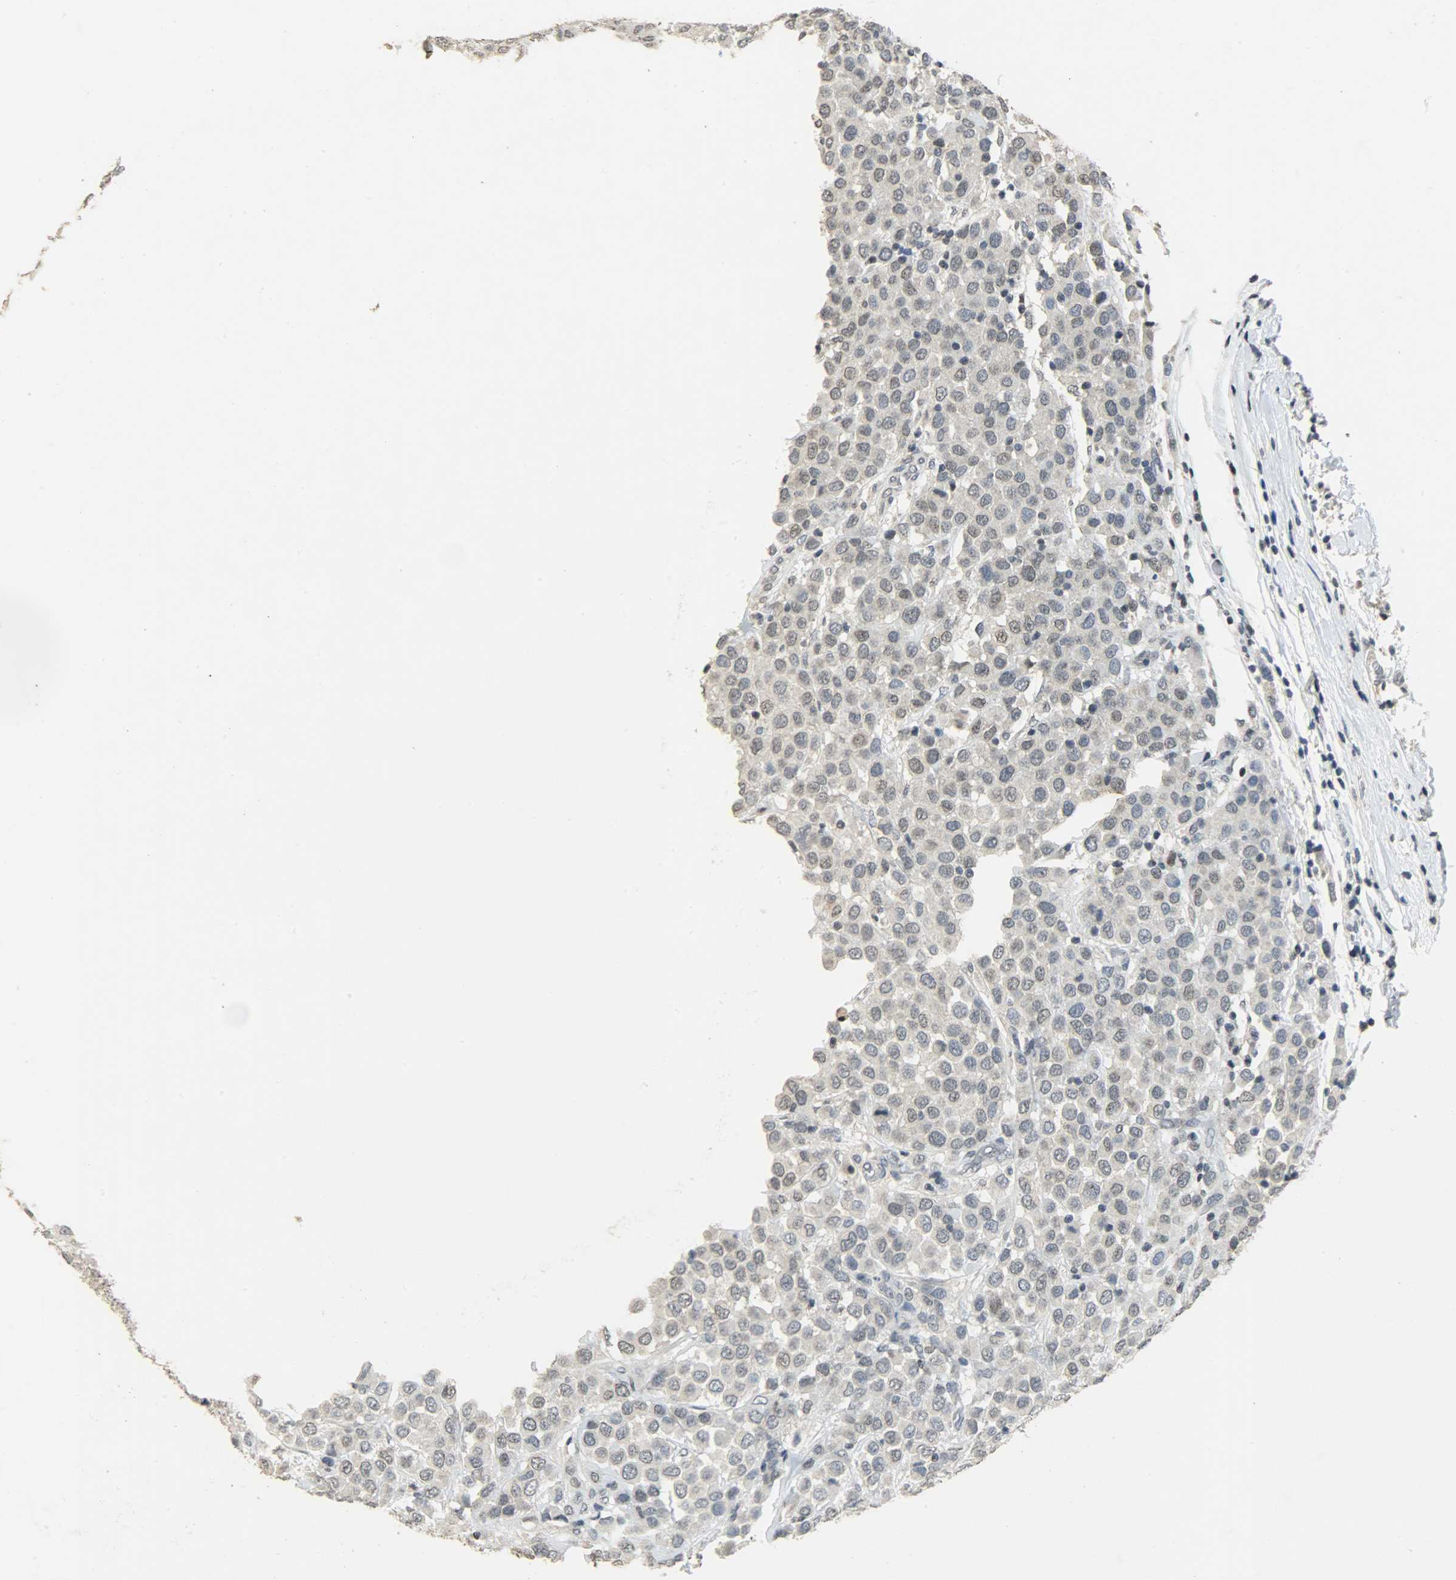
{"staining": {"intensity": "negative", "quantity": "none", "location": "none"}, "tissue": "breast cancer", "cell_type": "Tumor cells", "image_type": "cancer", "snomed": [{"axis": "morphology", "description": "Duct carcinoma"}, {"axis": "topography", "description": "Breast"}], "caption": "Photomicrograph shows no protein staining in tumor cells of breast invasive ductal carcinoma tissue.", "gene": "DNAJB6", "patient": {"sex": "female", "age": 61}}